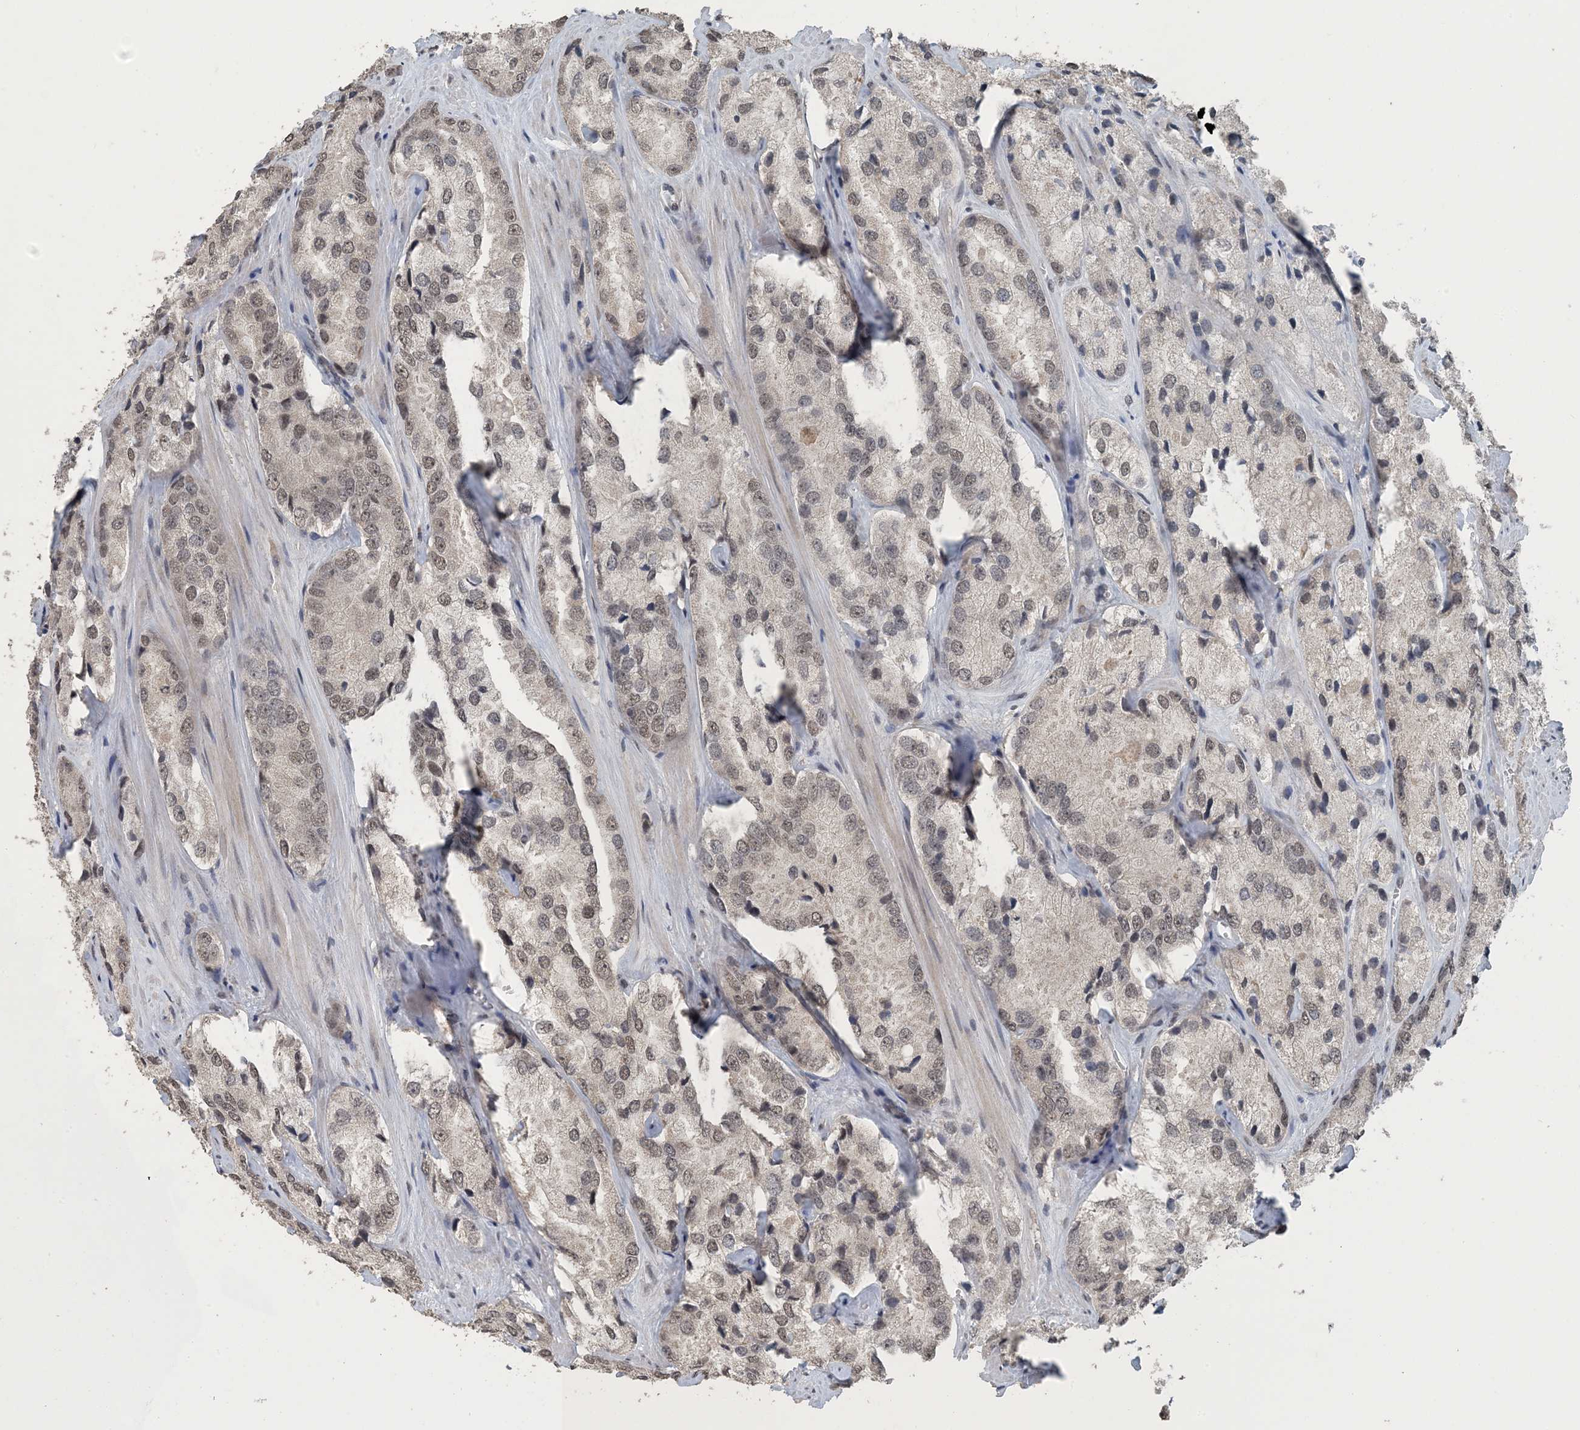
{"staining": {"intensity": "weak", "quantity": "<25%", "location": "nuclear"}, "tissue": "prostate cancer", "cell_type": "Tumor cells", "image_type": "cancer", "snomed": [{"axis": "morphology", "description": "Adenocarcinoma, High grade"}, {"axis": "topography", "description": "Prostate"}], "caption": "An immunohistochemistry histopathology image of adenocarcinoma (high-grade) (prostate) is shown. There is no staining in tumor cells of adenocarcinoma (high-grade) (prostate).", "gene": "MBD2", "patient": {"sex": "male", "age": 66}}